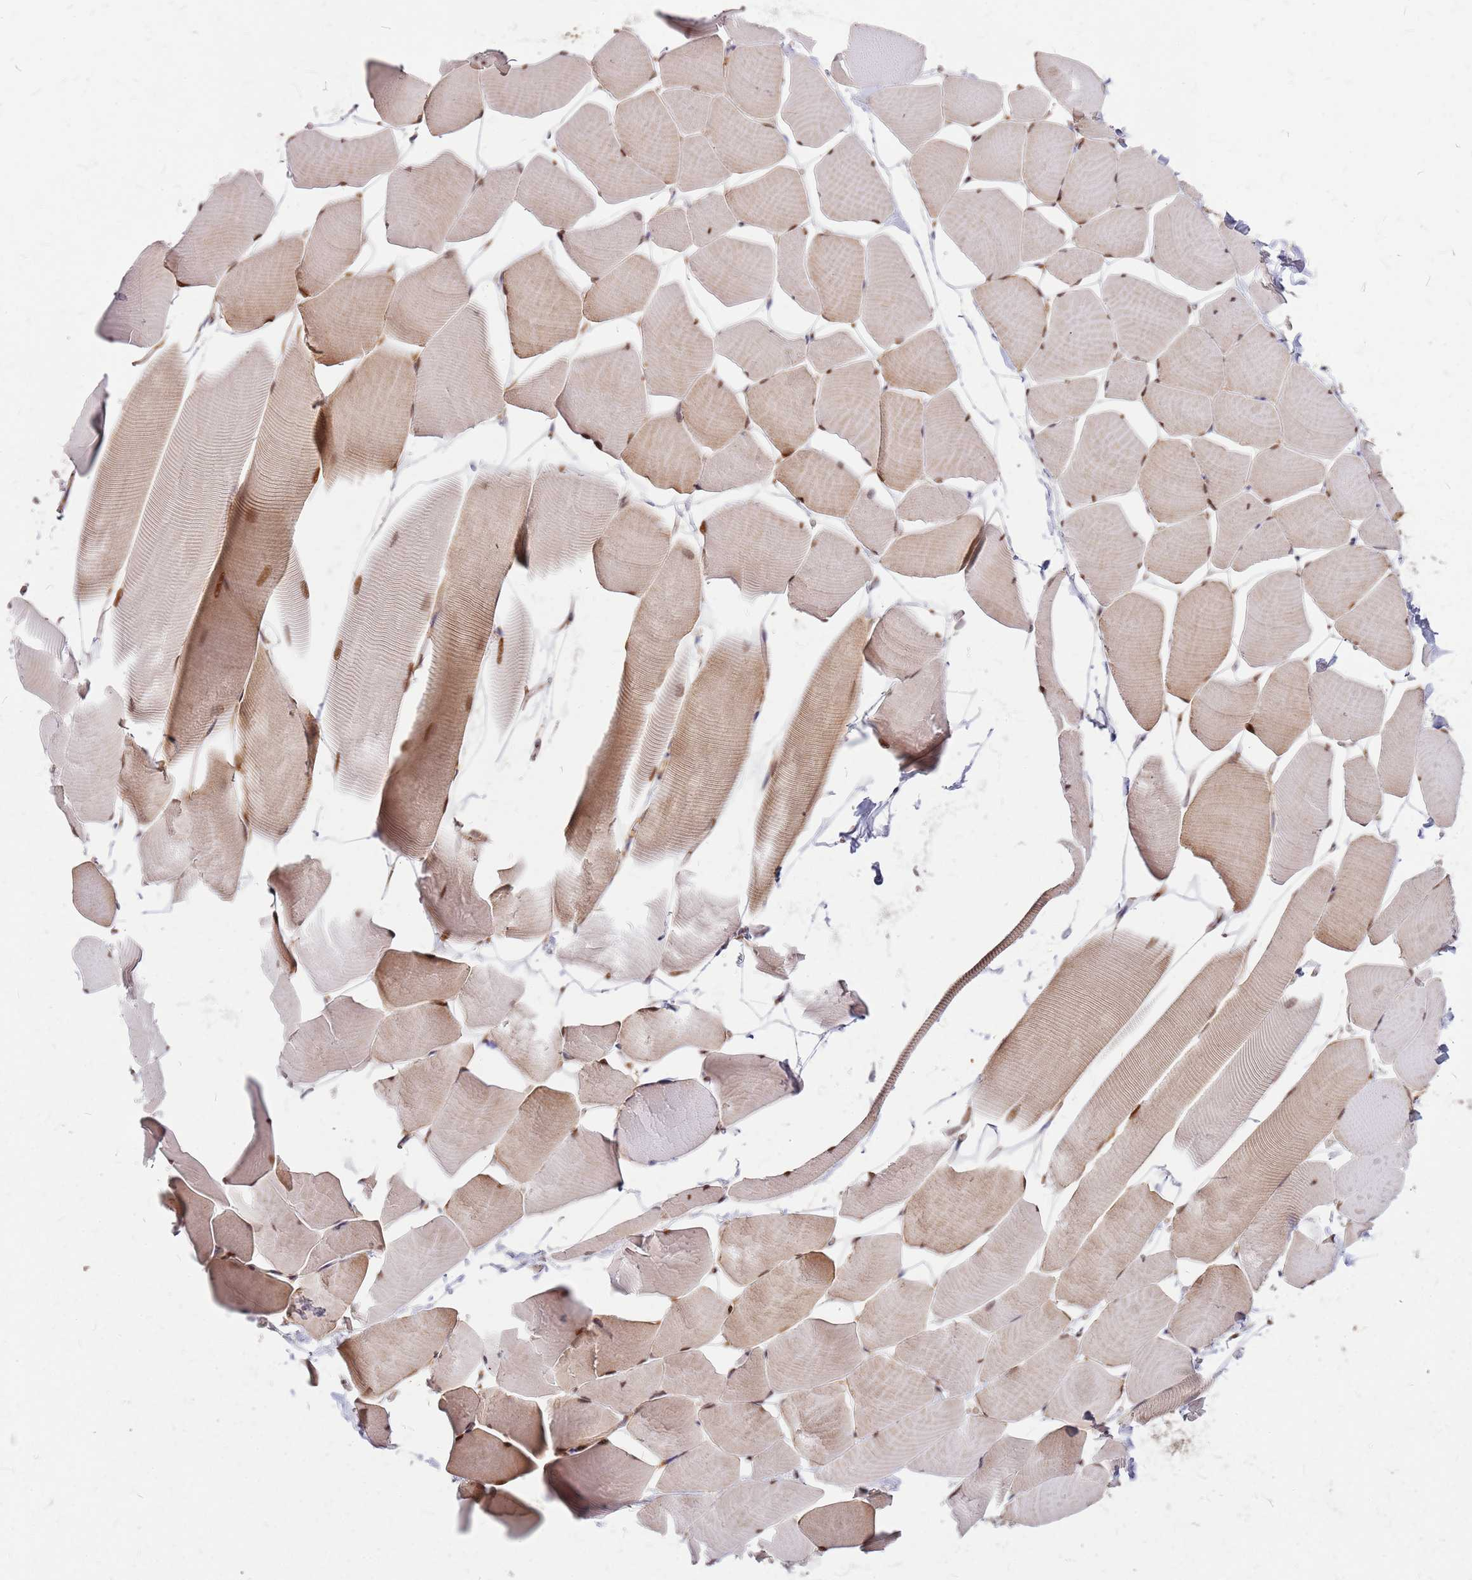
{"staining": {"intensity": "moderate", "quantity": "25%-75%", "location": "cytoplasmic/membranous"}, "tissue": "skeletal muscle", "cell_type": "Myocytes", "image_type": "normal", "snomed": [{"axis": "morphology", "description": "Normal tissue, NOS"}, {"axis": "topography", "description": "Skeletal muscle"}], "caption": "IHC photomicrograph of benign skeletal muscle: skeletal muscle stained using immunohistochemistry shows medium levels of moderate protein expression localized specifically in the cytoplasmic/membranous of myocytes, appearing as a cytoplasmic/membranous brown color.", "gene": "HDX", "patient": {"sex": "male", "age": 25}}